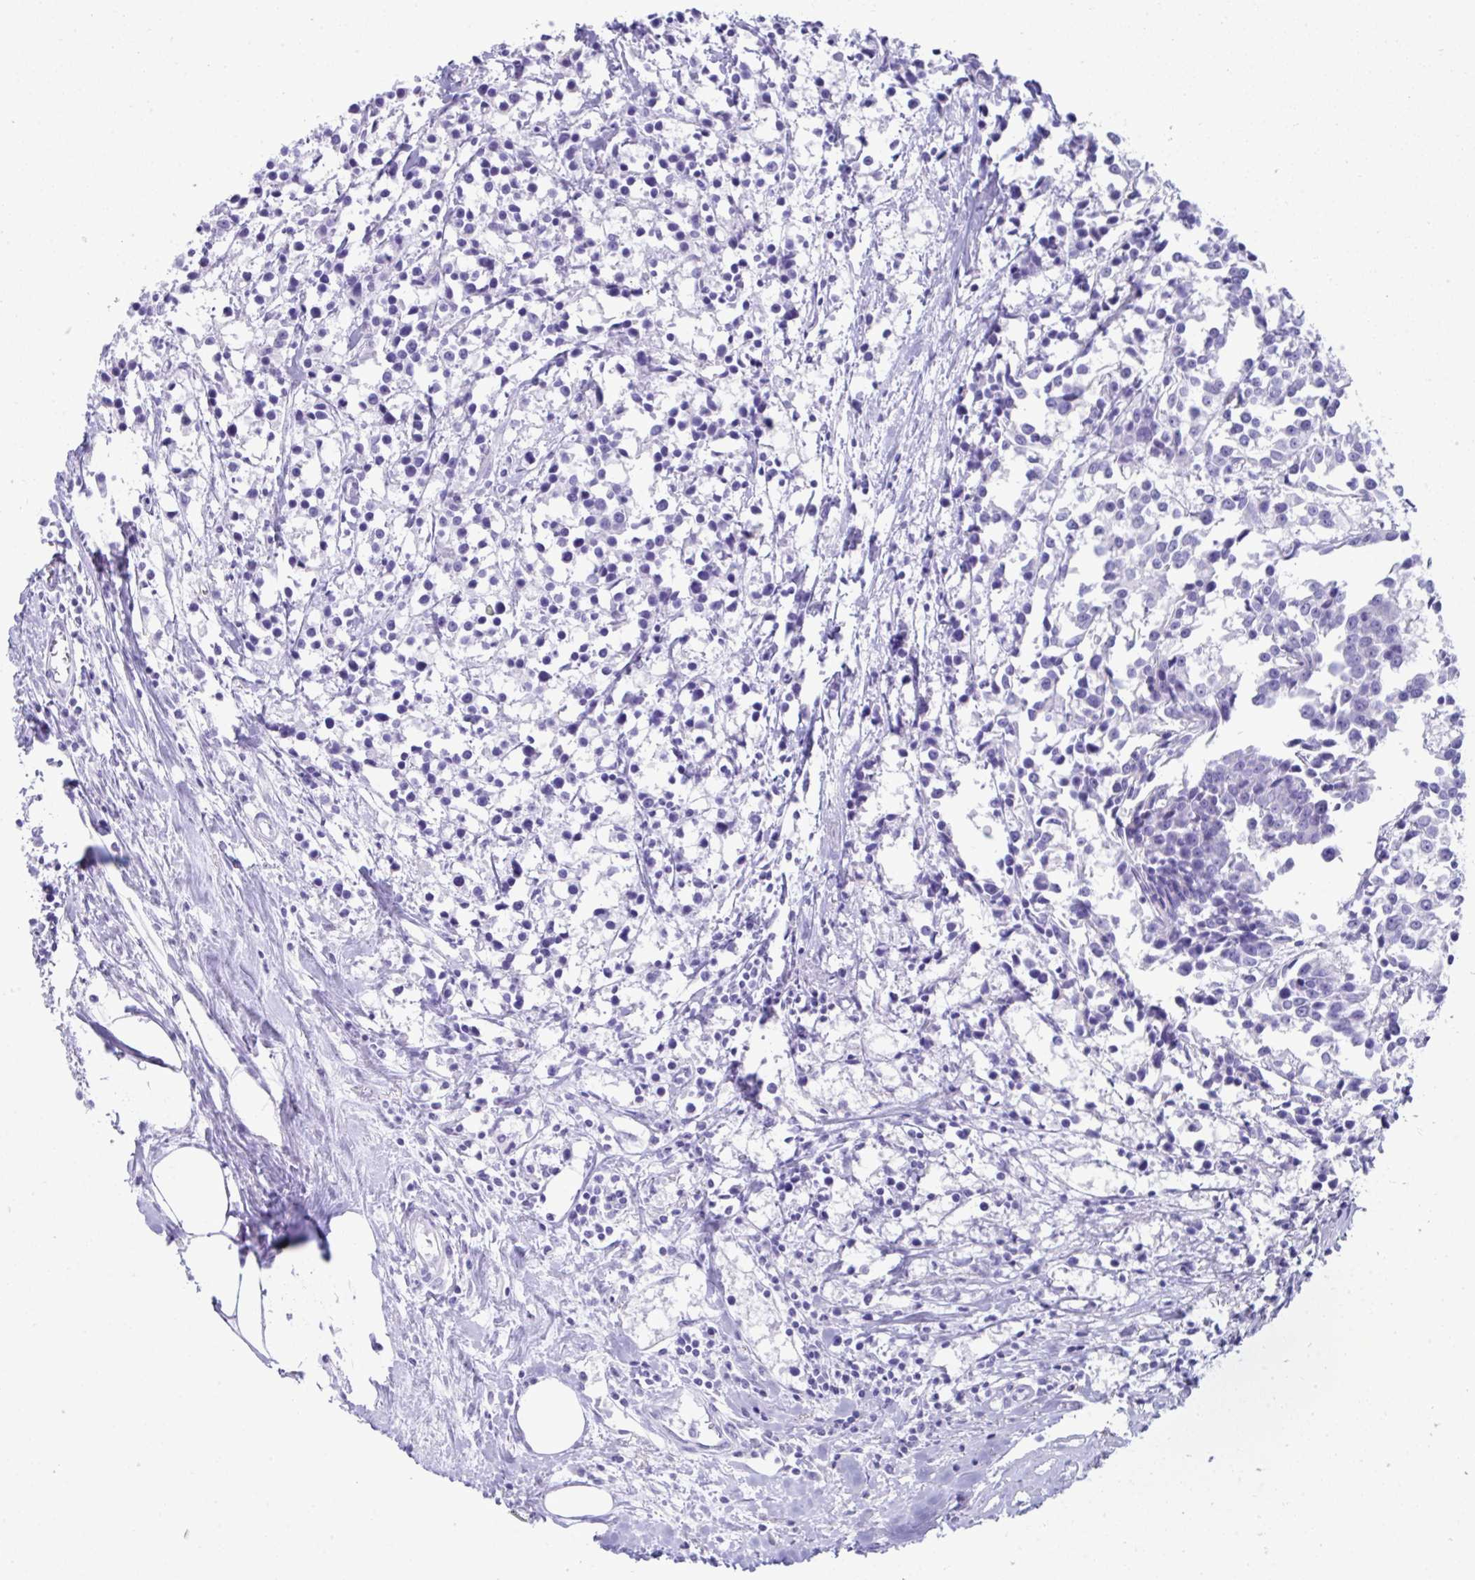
{"staining": {"intensity": "negative", "quantity": "none", "location": "none"}, "tissue": "breast cancer", "cell_type": "Tumor cells", "image_type": "cancer", "snomed": [{"axis": "morphology", "description": "Duct carcinoma"}, {"axis": "topography", "description": "Breast"}], "caption": "This is an immunohistochemistry (IHC) image of breast cancer. There is no staining in tumor cells.", "gene": "PSCA", "patient": {"sex": "female", "age": 80}}